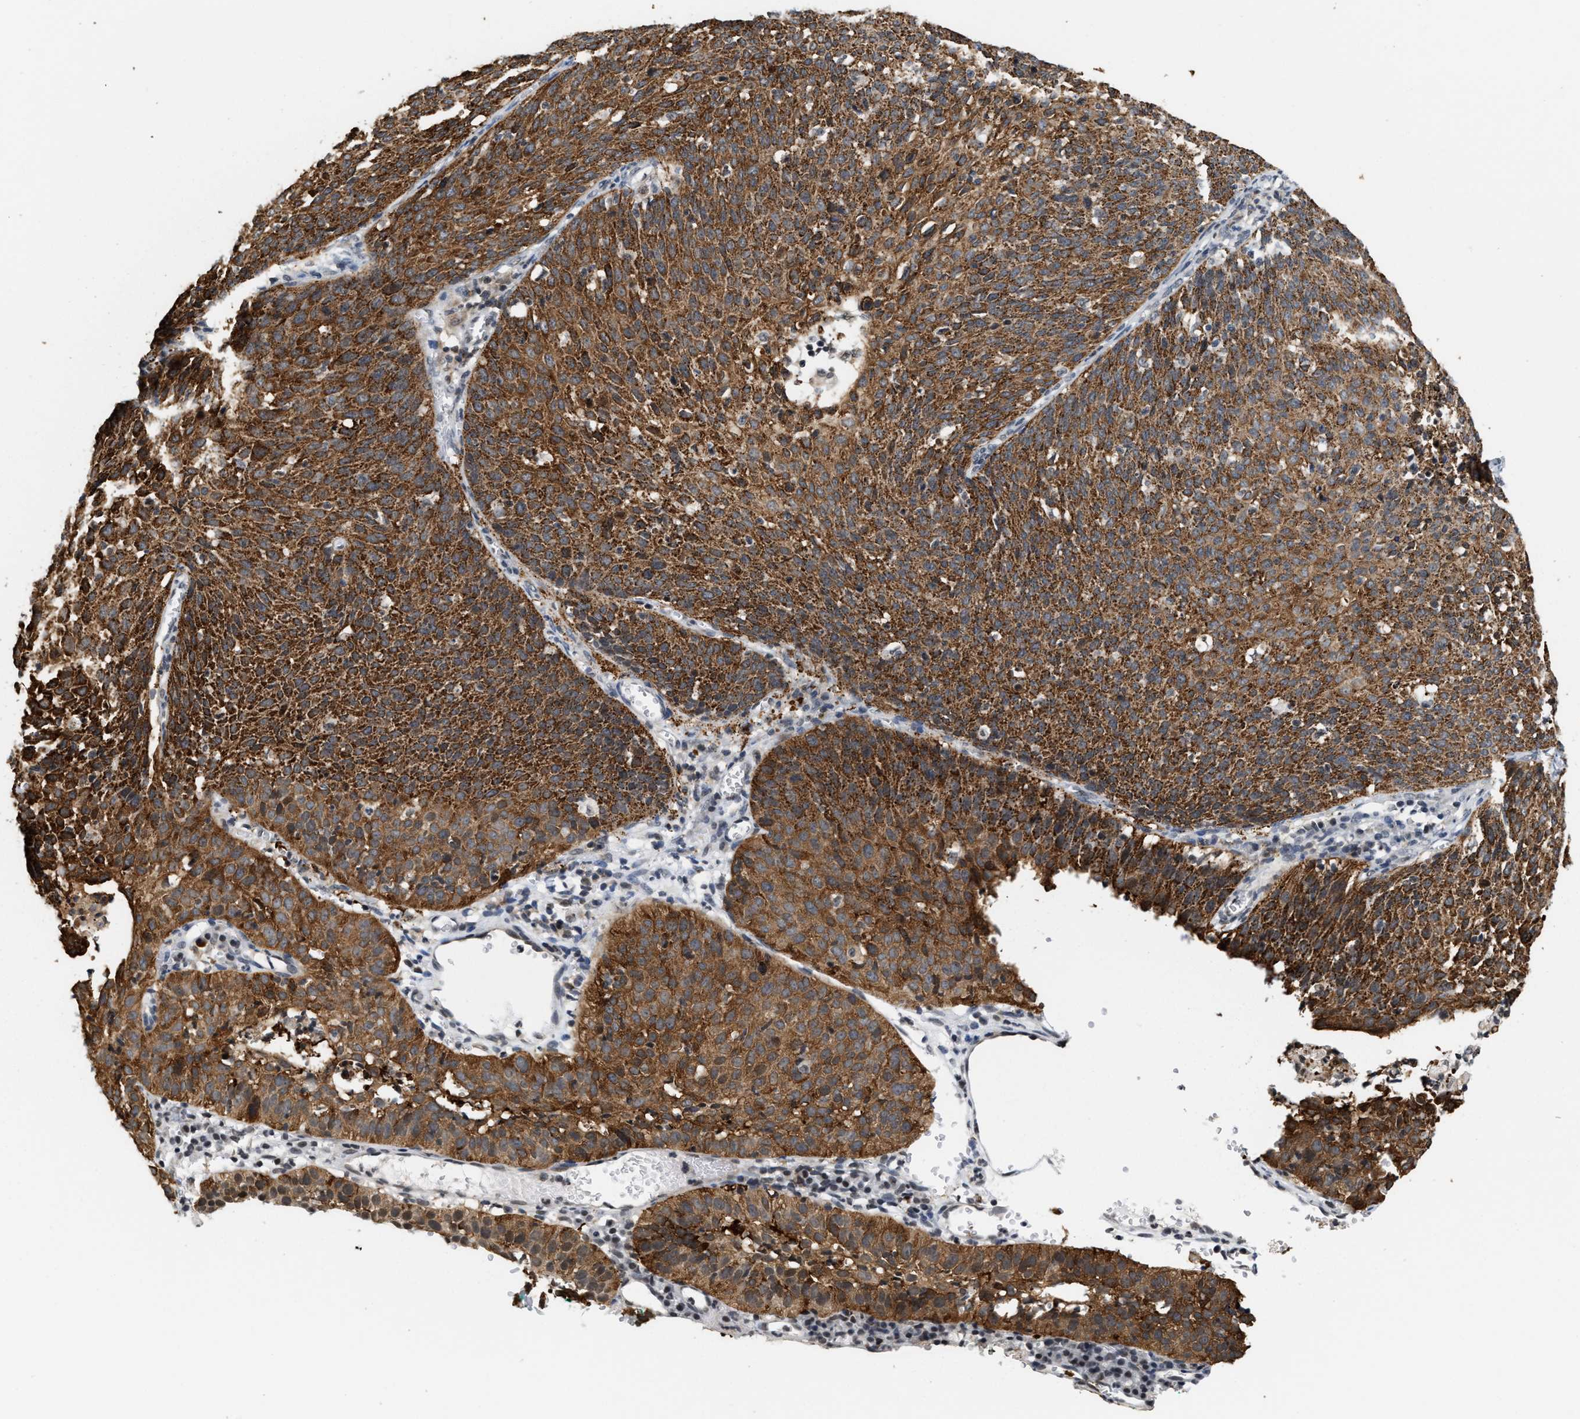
{"staining": {"intensity": "strong", "quantity": ">75%", "location": "cytoplasmic/membranous"}, "tissue": "cervical cancer", "cell_type": "Tumor cells", "image_type": "cancer", "snomed": [{"axis": "morphology", "description": "Squamous cell carcinoma, NOS"}, {"axis": "topography", "description": "Cervix"}], "caption": "Immunohistochemical staining of human squamous cell carcinoma (cervical) reveals high levels of strong cytoplasmic/membranous protein staining in about >75% of tumor cells.", "gene": "ANKRD6", "patient": {"sex": "female", "age": 38}}